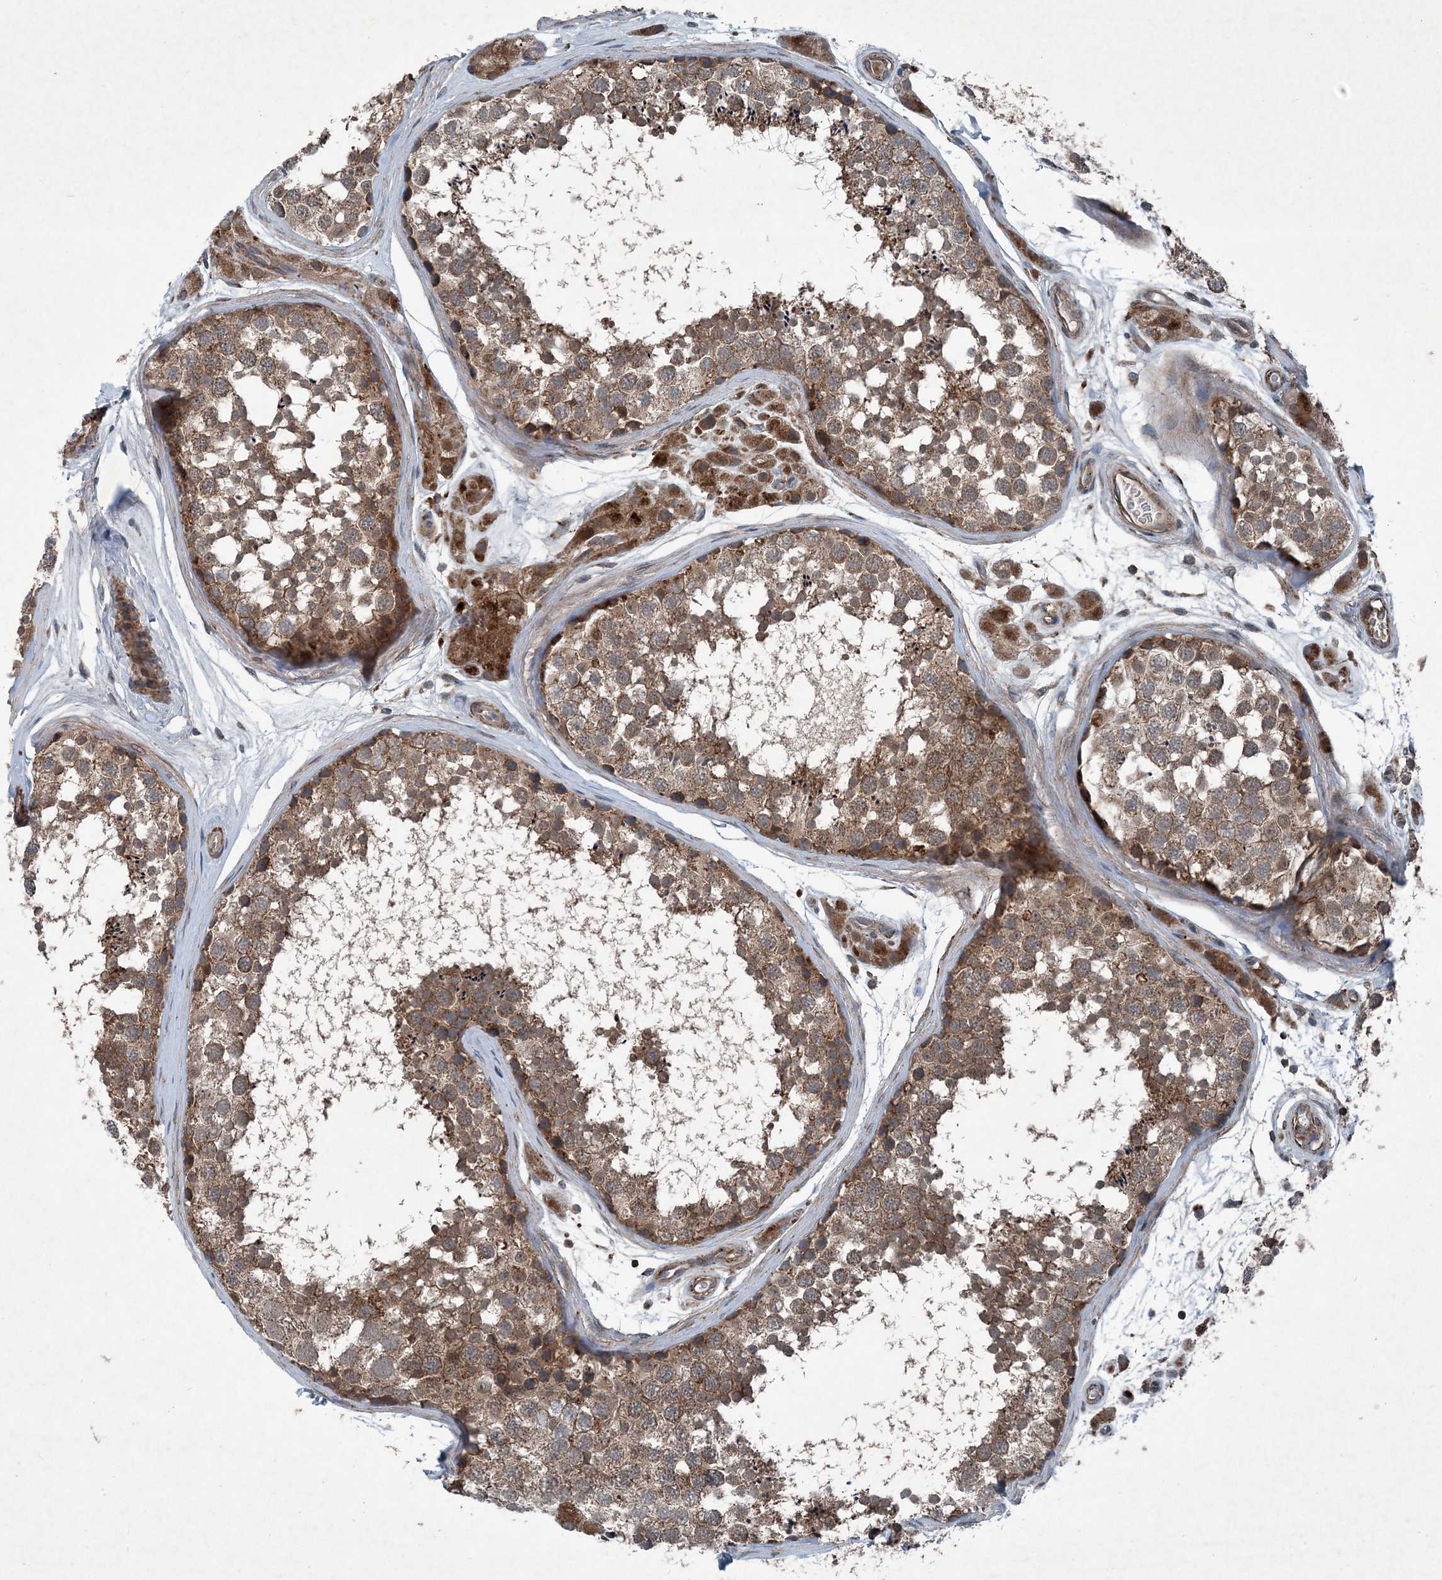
{"staining": {"intensity": "moderate", "quantity": ">75%", "location": "cytoplasmic/membranous"}, "tissue": "testis", "cell_type": "Cells in seminiferous ducts", "image_type": "normal", "snomed": [{"axis": "morphology", "description": "Normal tissue, NOS"}, {"axis": "topography", "description": "Testis"}], "caption": "Testis stained with IHC reveals moderate cytoplasmic/membranous staining in about >75% of cells in seminiferous ducts.", "gene": "NDUFA2", "patient": {"sex": "male", "age": 56}}